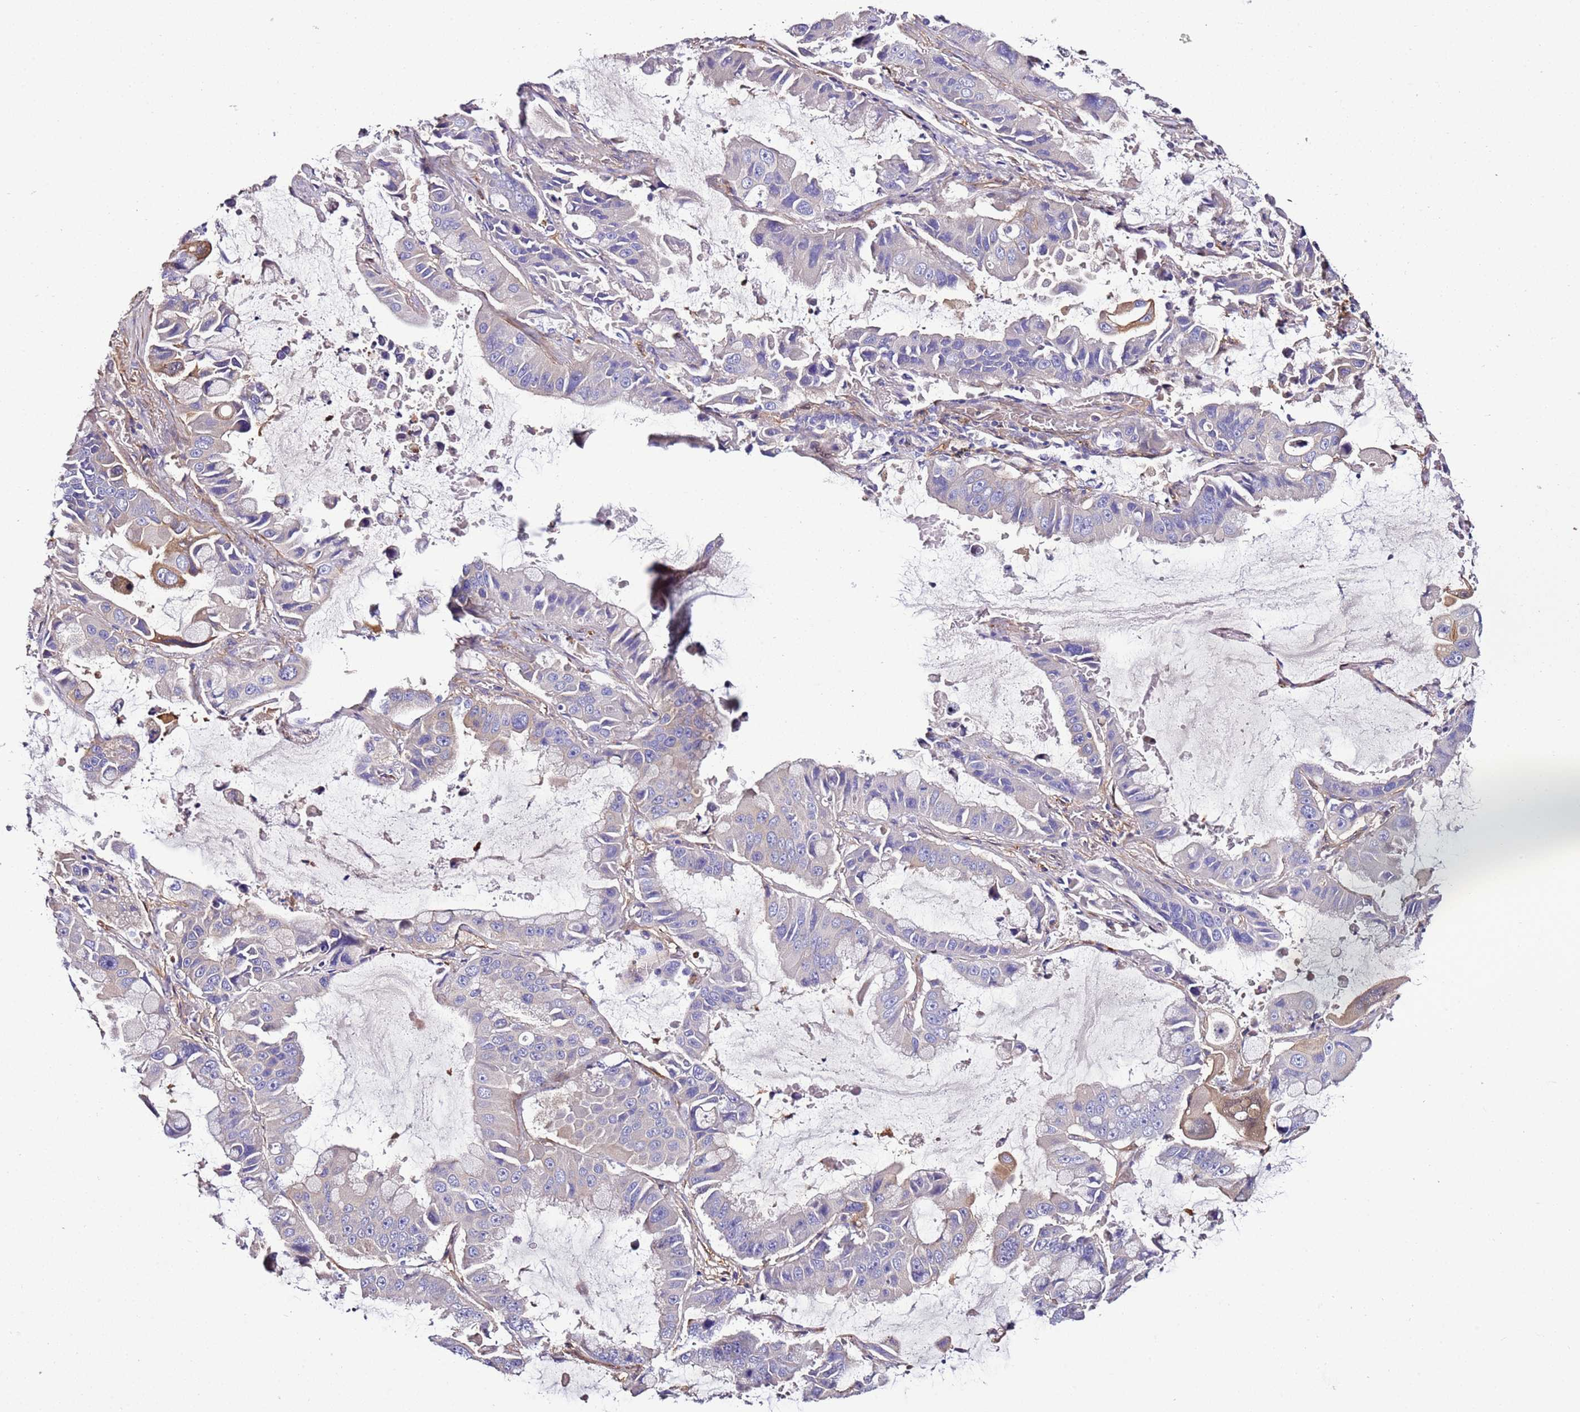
{"staining": {"intensity": "moderate", "quantity": "<25%", "location": "cytoplasmic/membranous"}, "tissue": "lung cancer", "cell_type": "Tumor cells", "image_type": "cancer", "snomed": [{"axis": "morphology", "description": "Adenocarcinoma, NOS"}, {"axis": "topography", "description": "Lung"}], "caption": "About <25% of tumor cells in adenocarcinoma (lung) show moderate cytoplasmic/membranous protein staining as visualized by brown immunohistochemical staining.", "gene": "FAM174C", "patient": {"sex": "male", "age": 64}}